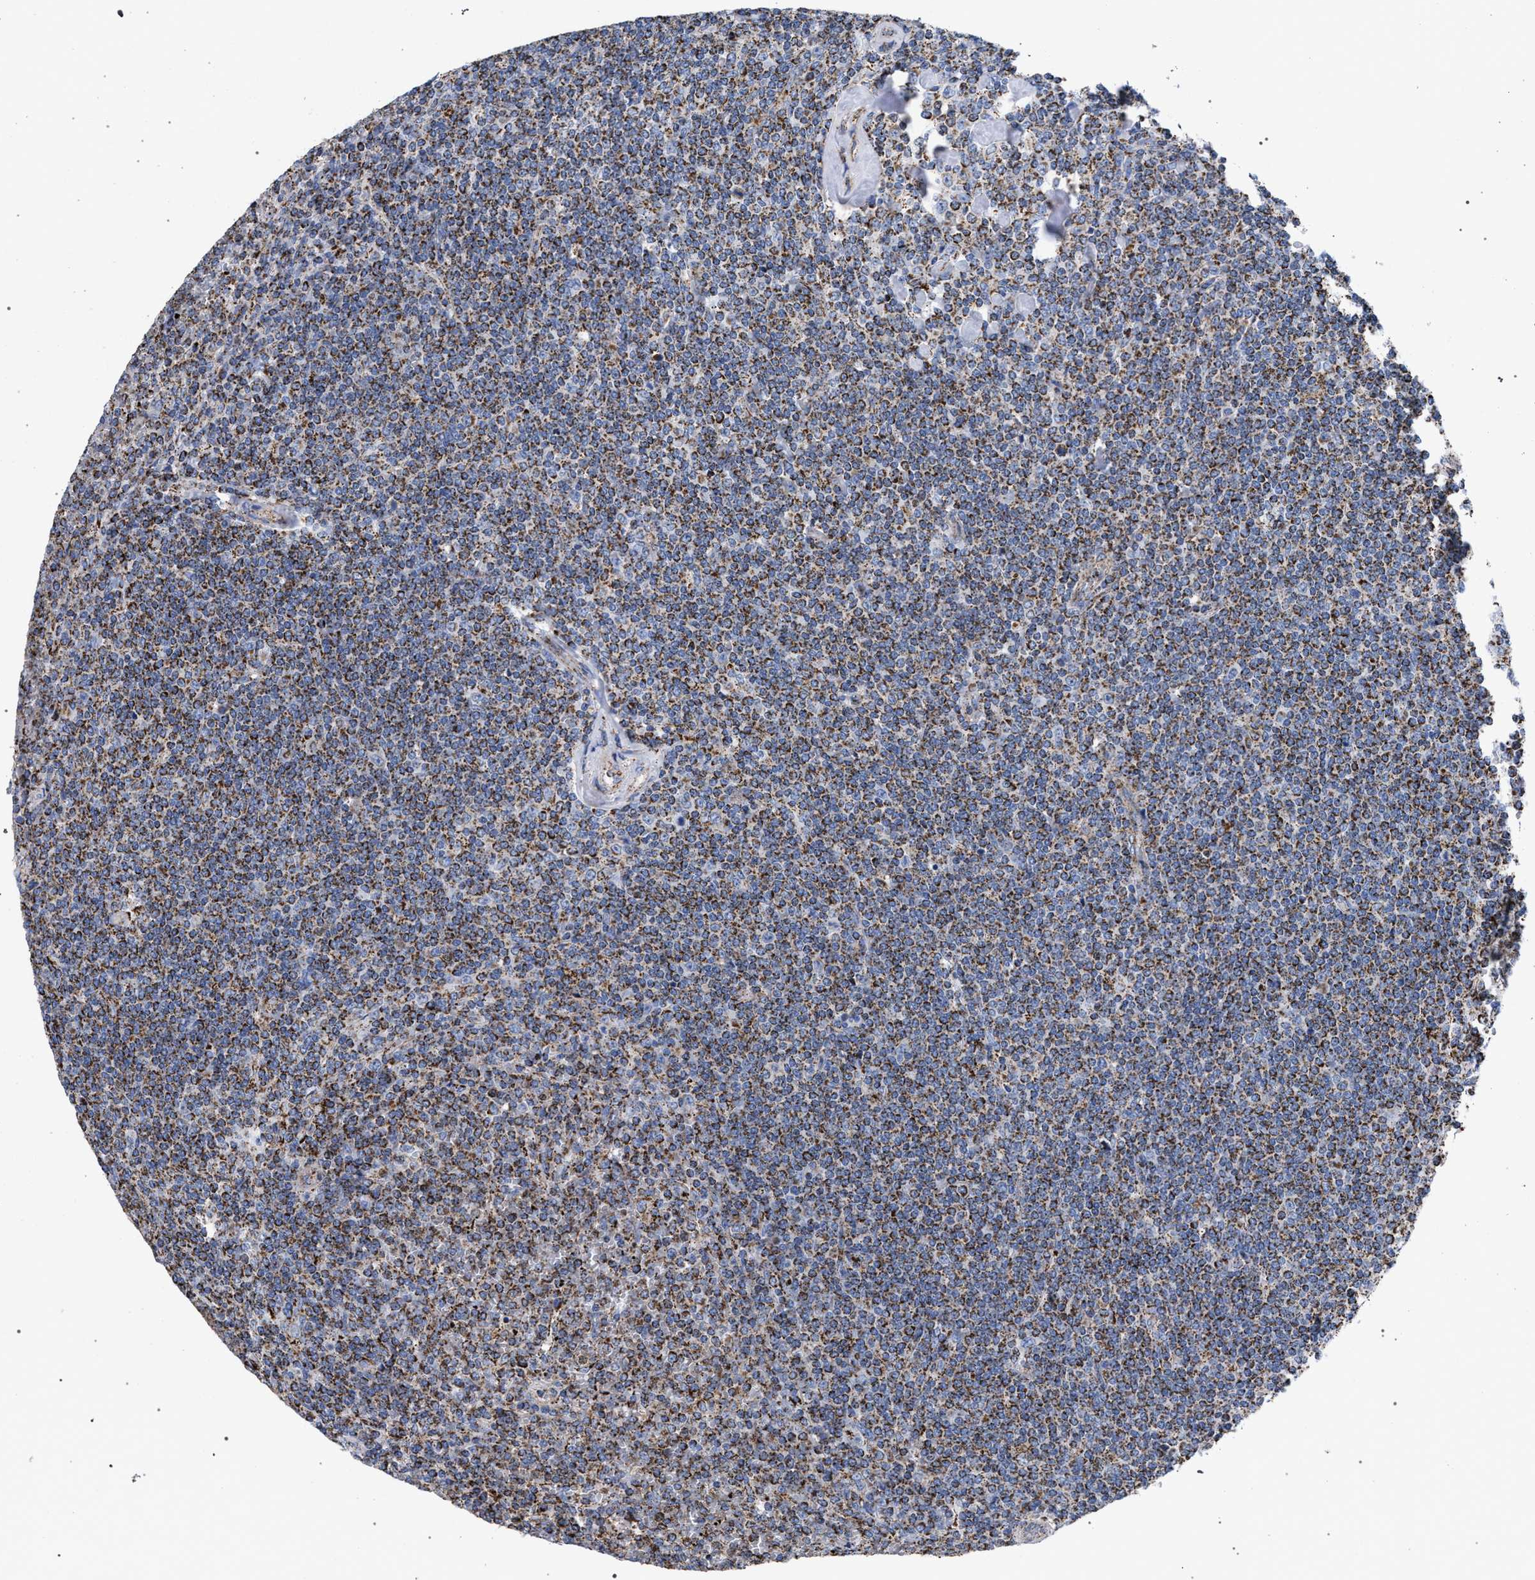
{"staining": {"intensity": "moderate", "quantity": ">75%", "location": "cytoplasmic/membranous"}, "tissue": "lymphoma", "cell_type": "Tumor cells", "image_type": "cancer", "snomed": [{"axis": "morphology", "description": "Malignant lymphoma, non-Hodgkin's type, Low grade"}, {"axis": "topography", "description": "Spleen"}], "caption": "DAB (3,3'-diaminobenzidine) immunohistochemical staining of low-grade malignant lymphoma, non-Hodgkin's type exhibits moderate cytoplasmic/membranous protein staining in about >75% of tumor cells. (Brightfield microscopy of DAB IHC at high magnification).", "gene": "ACADS", "patient": {"sex": "female", "age": 19}}